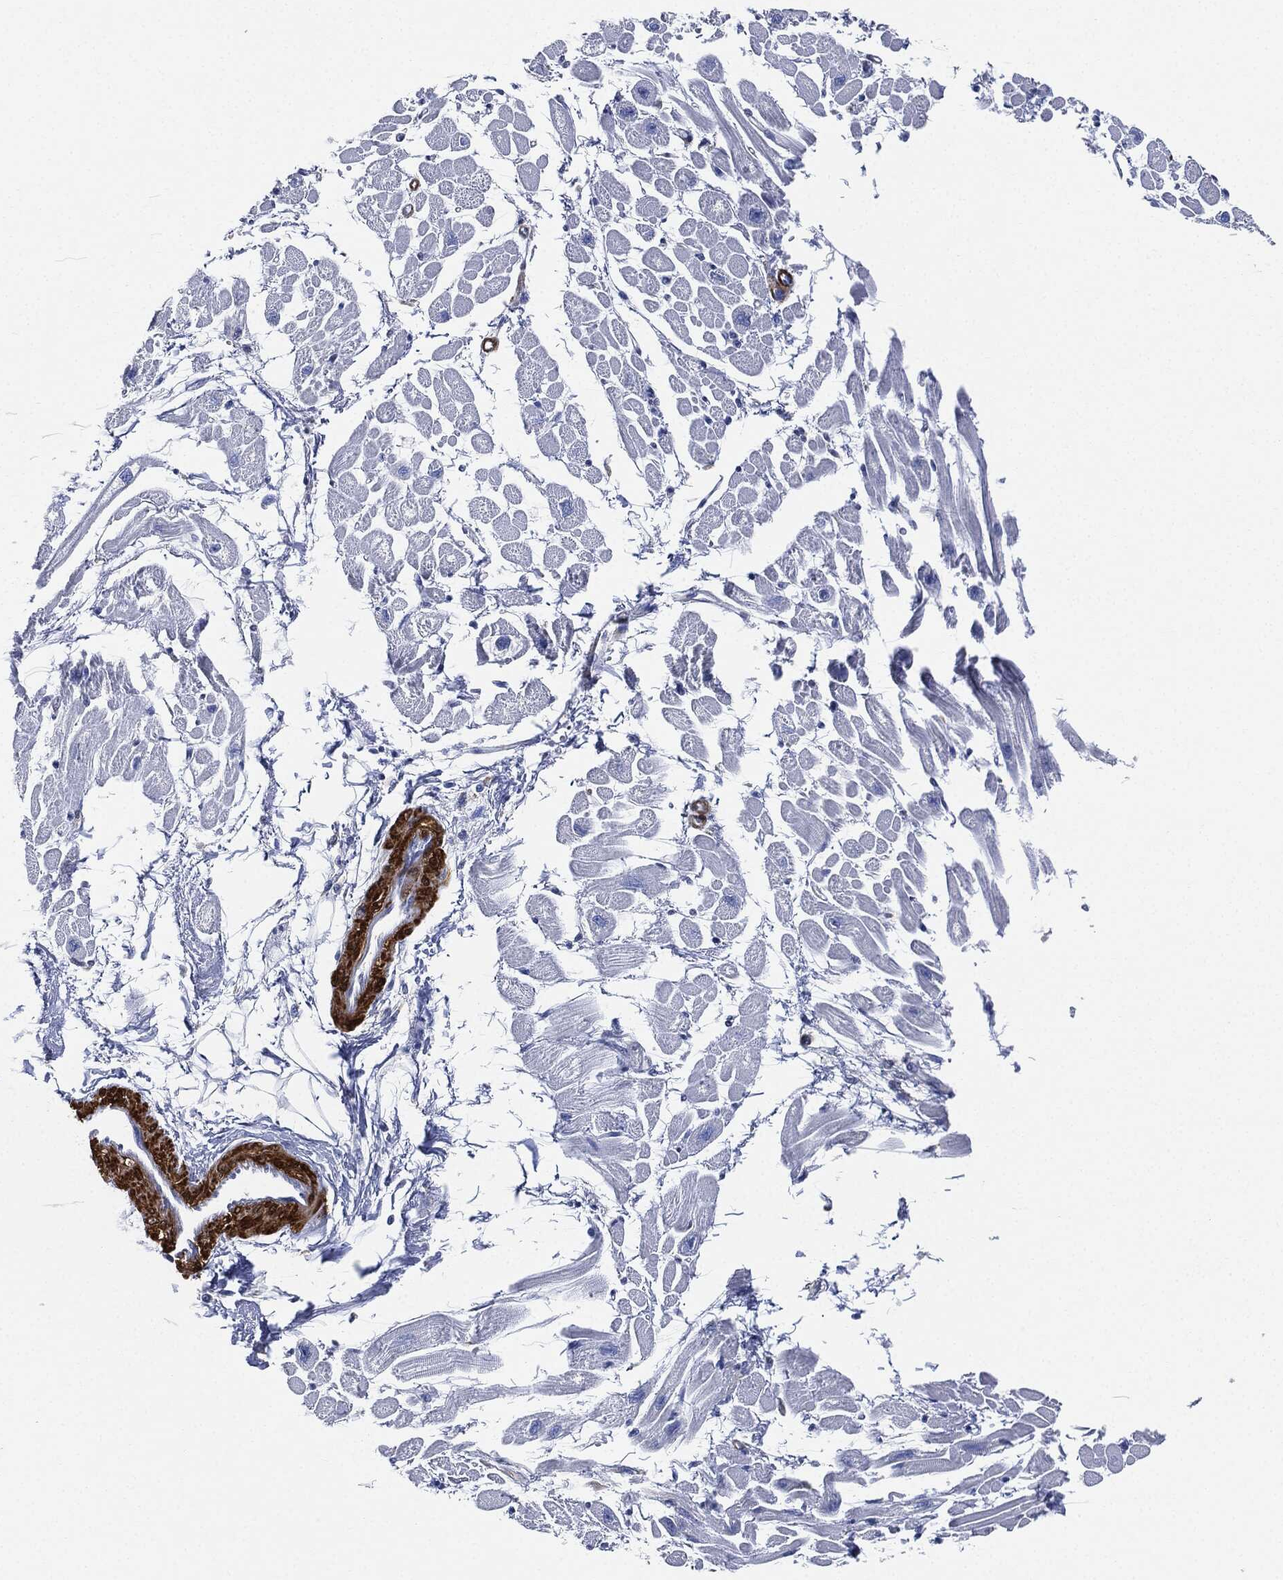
{"staining": {"intensity": "negative", "quantity": "none", "location": "none"}, "tissue": "heart muscle", "cell_type": "Cardiomyocytes", "image_type": "normal", "snomed": [{"axis": "morphology", "description": "Normal tissue, NOS"}, {"axis": "topography", "description": "Heart"}], "caption": "This photomicrograph is of unremarkable heart muscle stained with IHC to label a protein in brown with the nuclei are counter-stained blue. There is no staining in cardiomyocytes.", "gene": "TAGLN", "patient": {"sex": "male", "age": 66}}